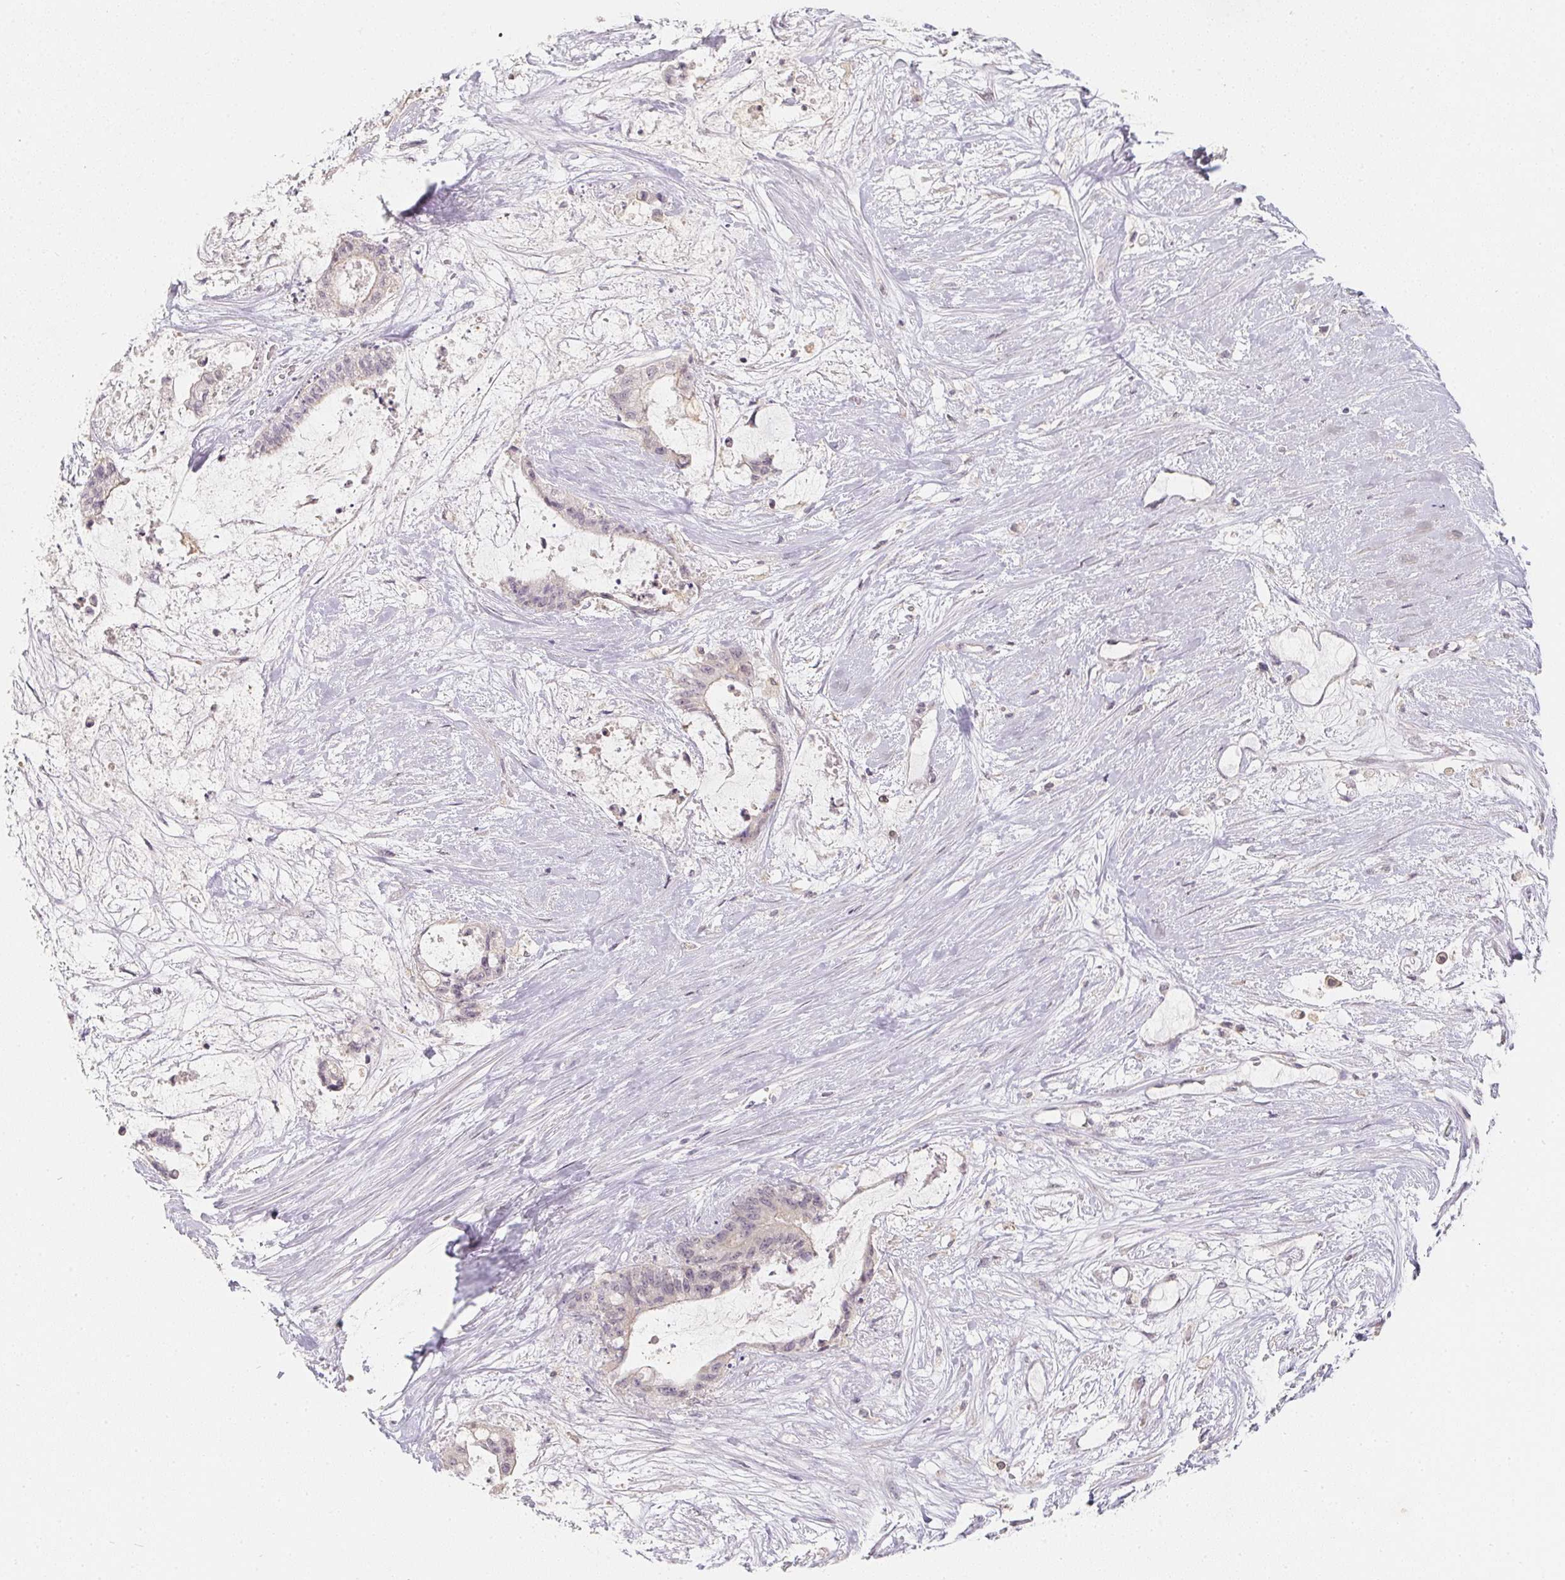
{"staining": {"intensity": "negative", "quantity": "none", "location": "none"}, "tissue": "liver cancer", "cell_type": "Tumor cells", "image_type": "cancer", "snomed": [{"axis": "morphology", "description": "Normal tissue, NOS"}, {"axis": "morphology", "description": "Cholangiocarcinoma"}, {"axis": "topography", "description": "Liver"}, {"axis": "topography", "description": "Peripheral nerve tissue"}], "caption": "High power microscopy image of an immunohistochemistry (IHC) micrograph of liver cholangiocarcinoma, revealing no significant expression in tumor cells.", "gene": "SOAT1", "patient": {"sex": "female", "age": 73}}